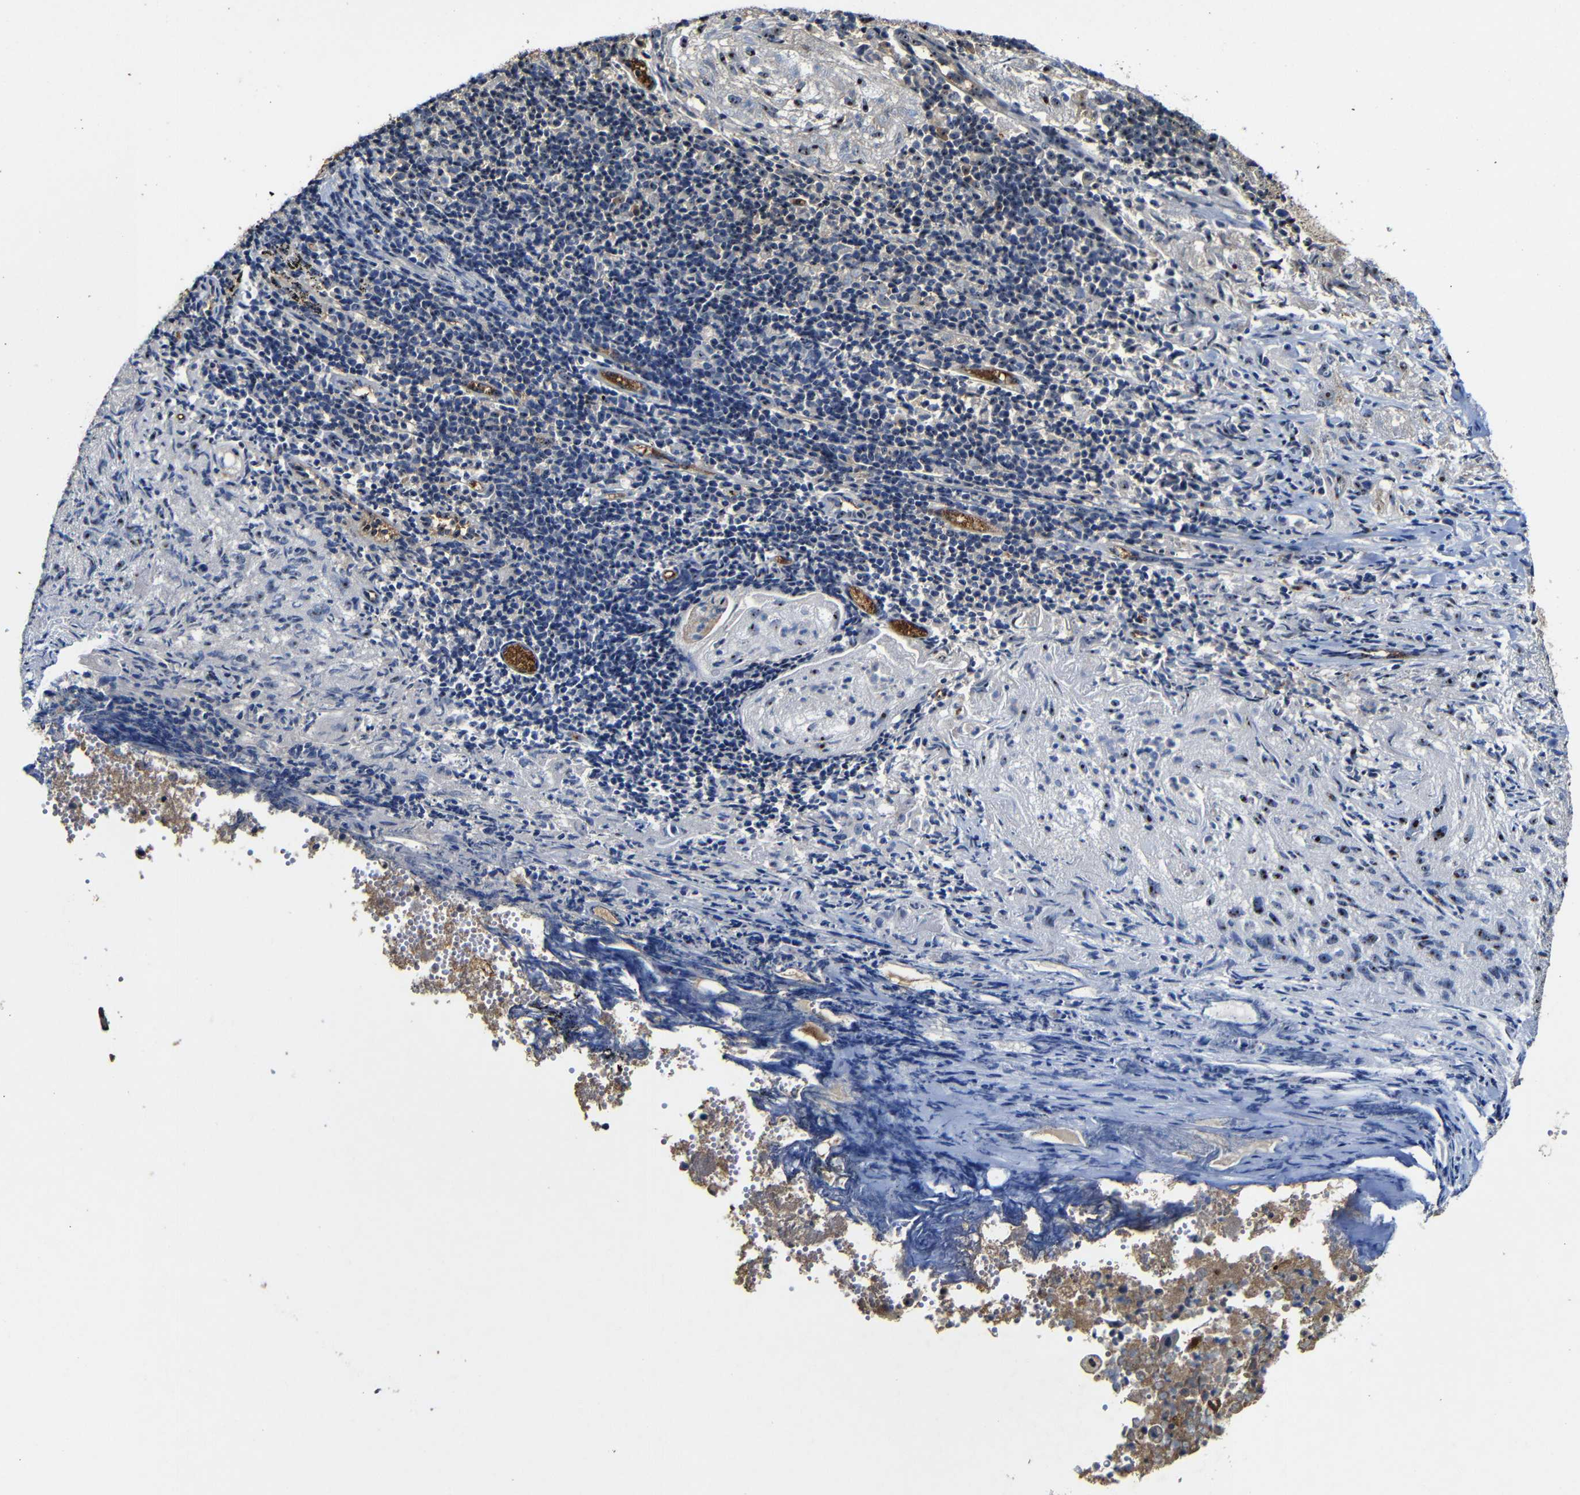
{"staining": {"intensity": "strong", "quantity": ">75%", "location": "nuclear"}, "tissue": "lung cancer", "cell_type": "Tumor cells", "image_type": "cancer", "snomed": [{"axis": "morphology", "description": "Inflammation, NOS"}, {"axis": "morphology", "description": "Squamous cell carcinoma, NOS"}, {"axis": "topography", "description": "Lymph node"}, {"axis": "topography", "description": "Soft tissue"}, {"axis": "topography", "description": "Lung"}], "caption": "IHC (DAB (3,3'-diaminobenzidine)) staining of squamous cell carcinoma (lung) exhibits strong nuclear protein staining in about >75% of tumor cells.", "gene": "MYC", "patient": {"sex": "male", "age": 66}}